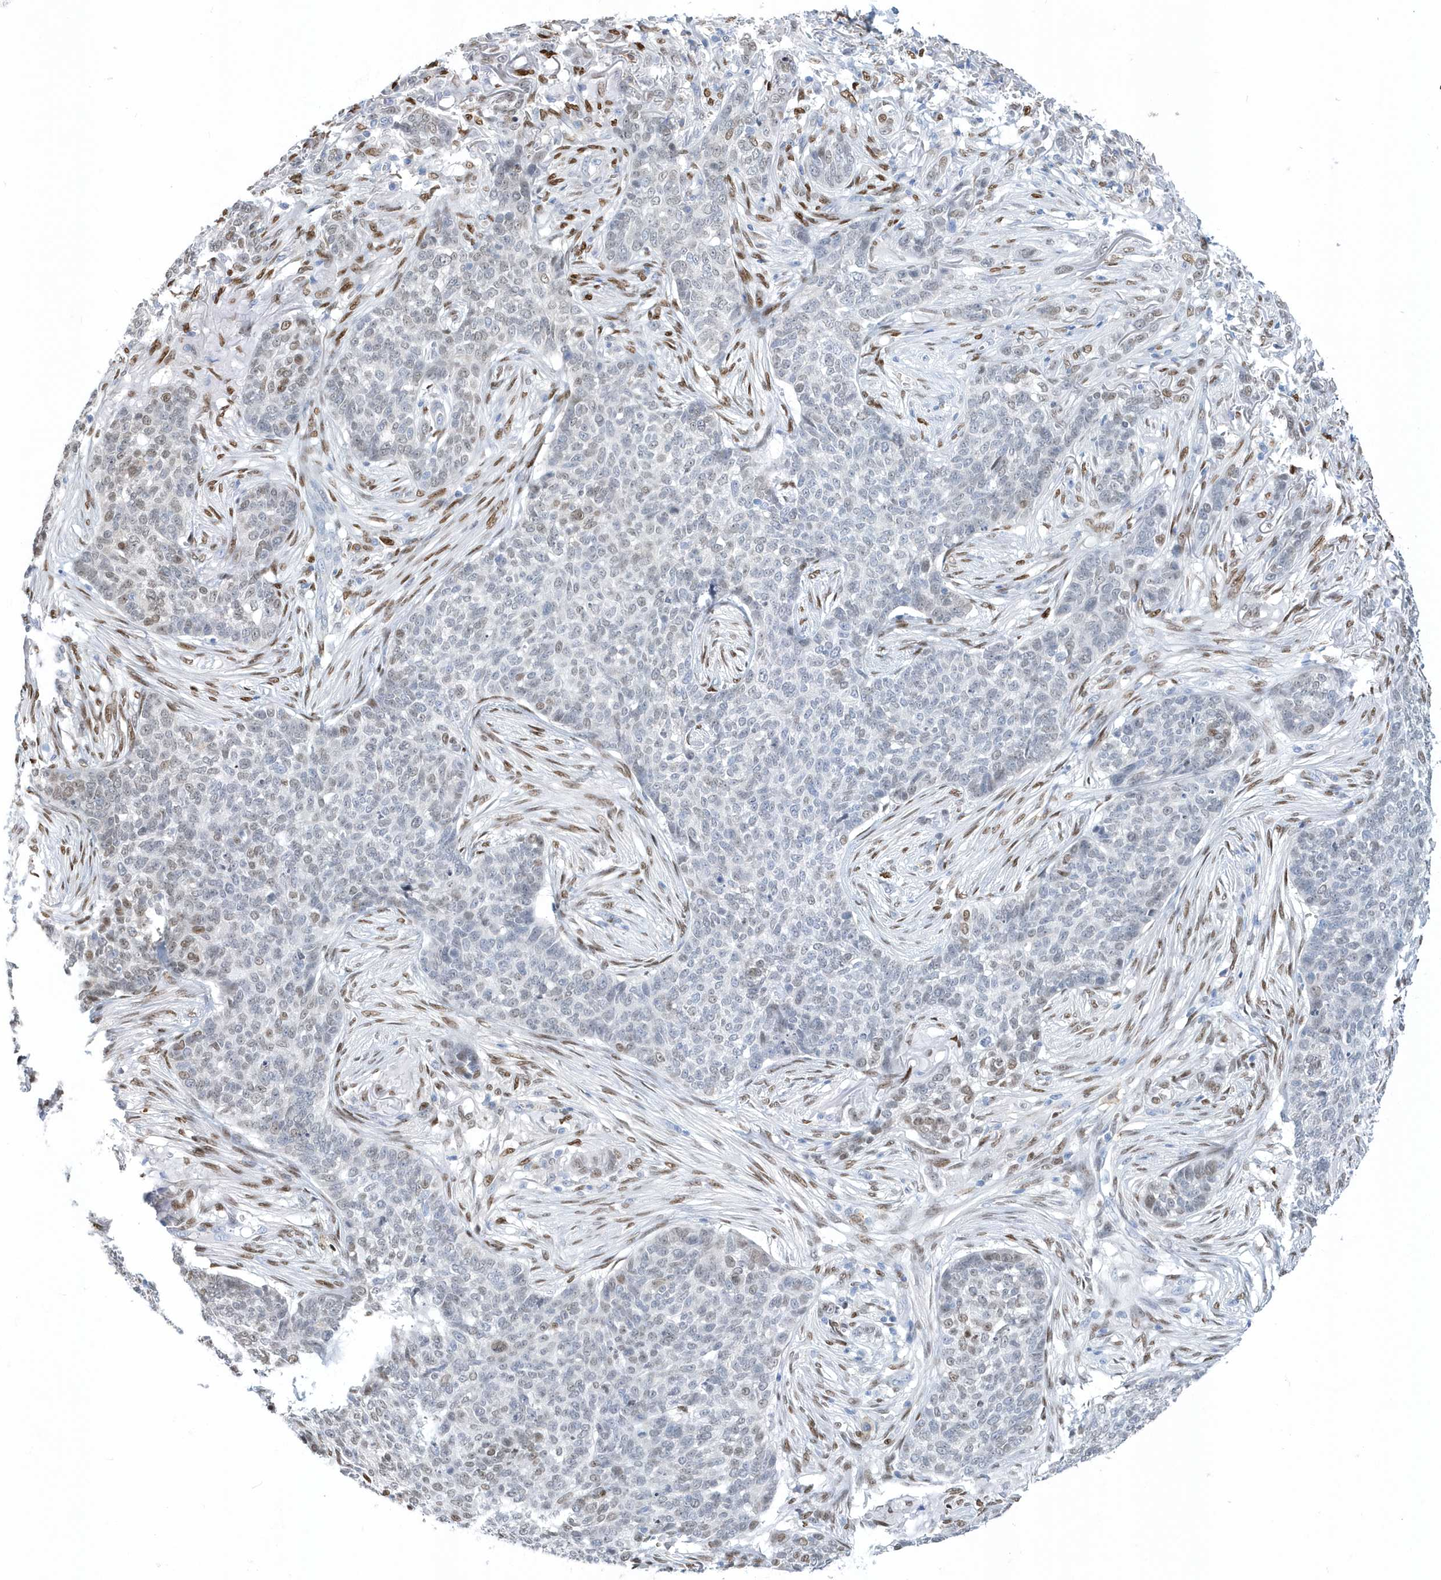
{"staining": {"intensity": "weak", "quantity": "<25%", "location": "nuclear"}, "tissue": "skin cancer", "cell_type": "Tumor cells", "image_type": "cancer", "snomed": [{"axis": "morphology", "description": "Basal cell carcinoma"}, {"axis": "topography", "description": "Skin"}], "caption": "This histopathology image is of basal cell carcinoma (skin) stained with IHC to label a protein in brown with the nuclei are counter-stained blue. There is no expression in tumor cells.", "gene": "MACROH2A2", "patient": {"sex": "male", "age": 85}}